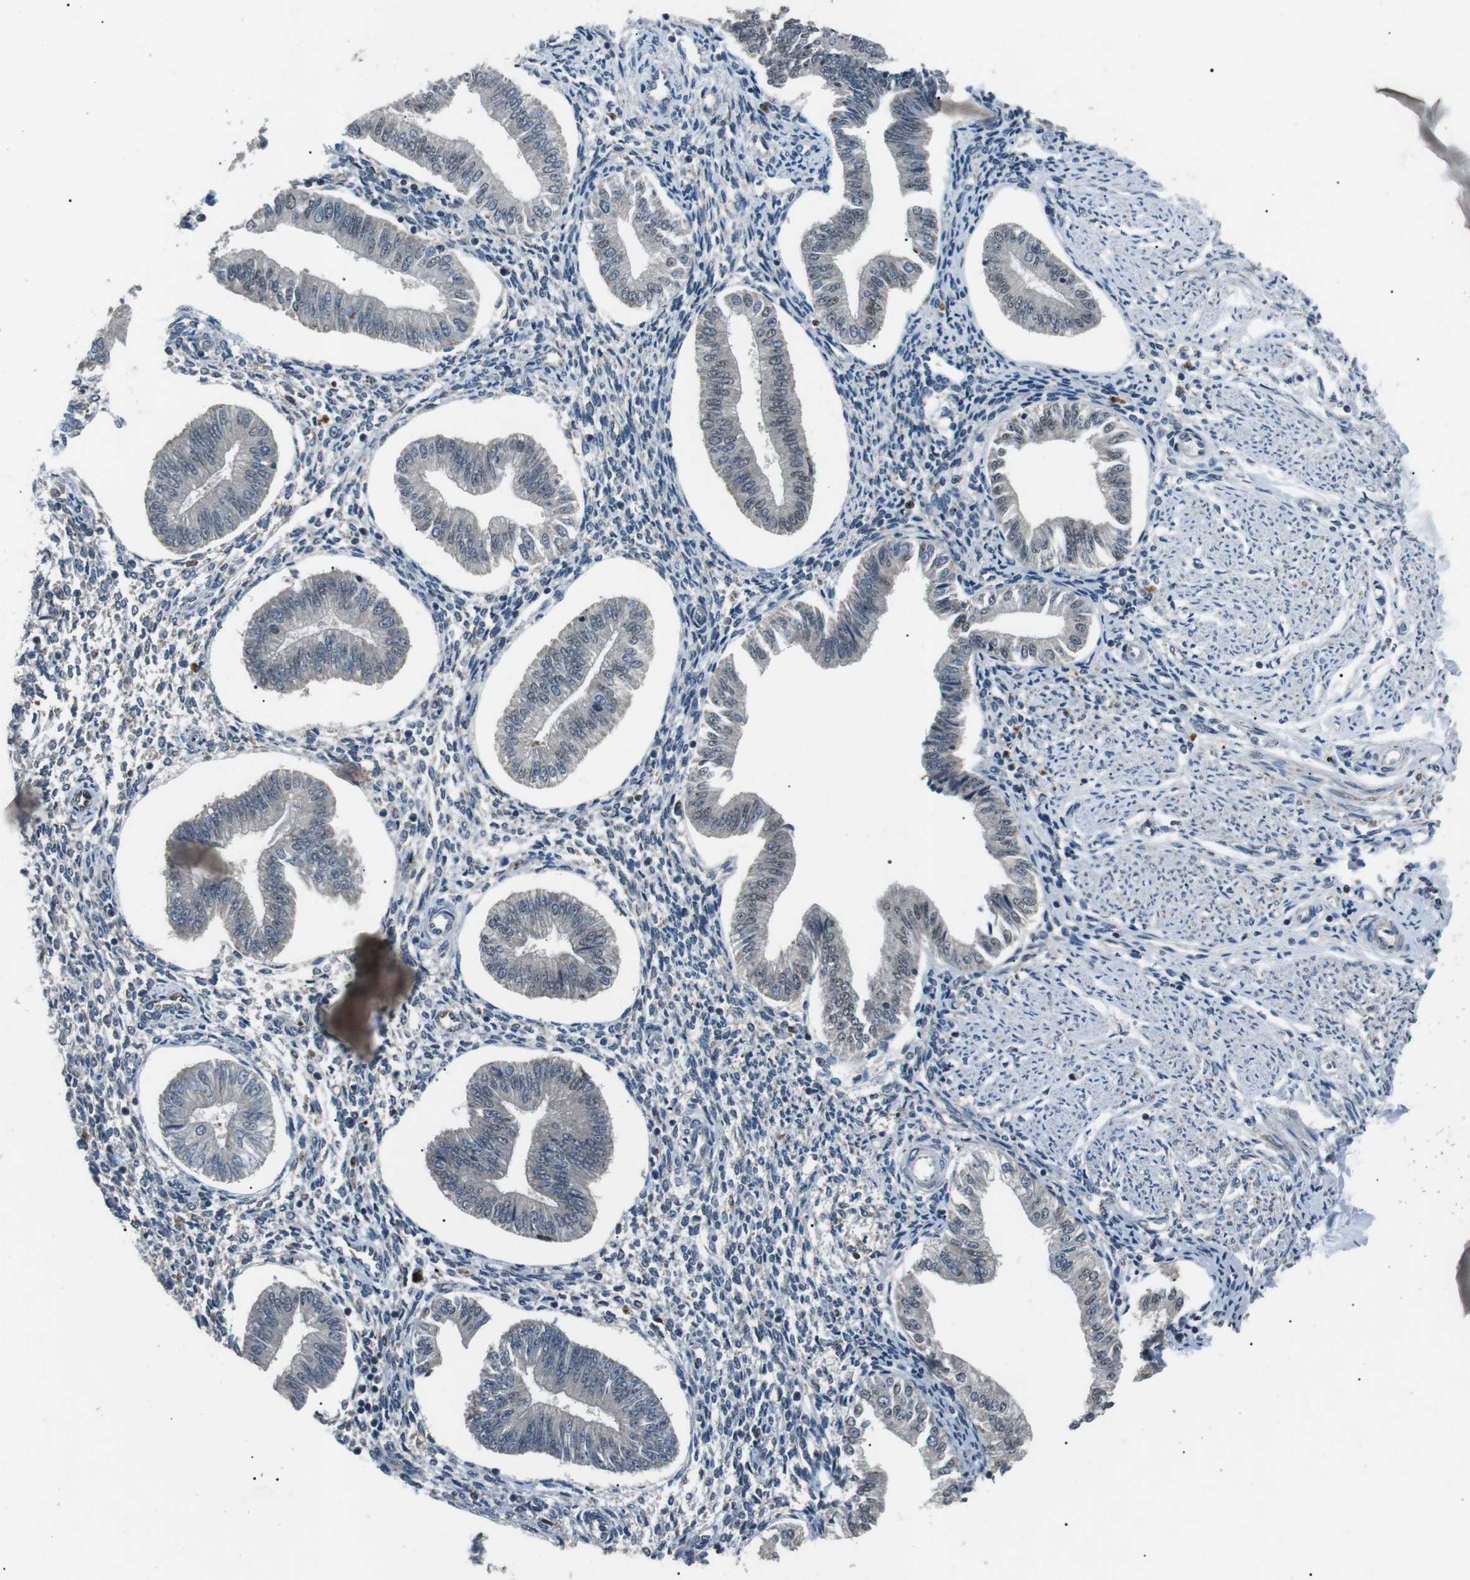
{"staining": {"intensity": "negative", "quantity": "none", "location": "none"}, "tissue": "endometrium", "cell_type": "Cells in endometrial stroma", "image_type": "normal", "snomed": [{"axis": "morphology", "description": "Normal tissue, NOS"}, {"axis": "topography", "description": "Endometrium"}], "caption": "DAB immunohistochemical staining of unremarkable human endometrium demonstrates no significant staining in cells in endometrial stroma.", "gene": "NEK7", "patient": {"sex": "female", "age": 50}}